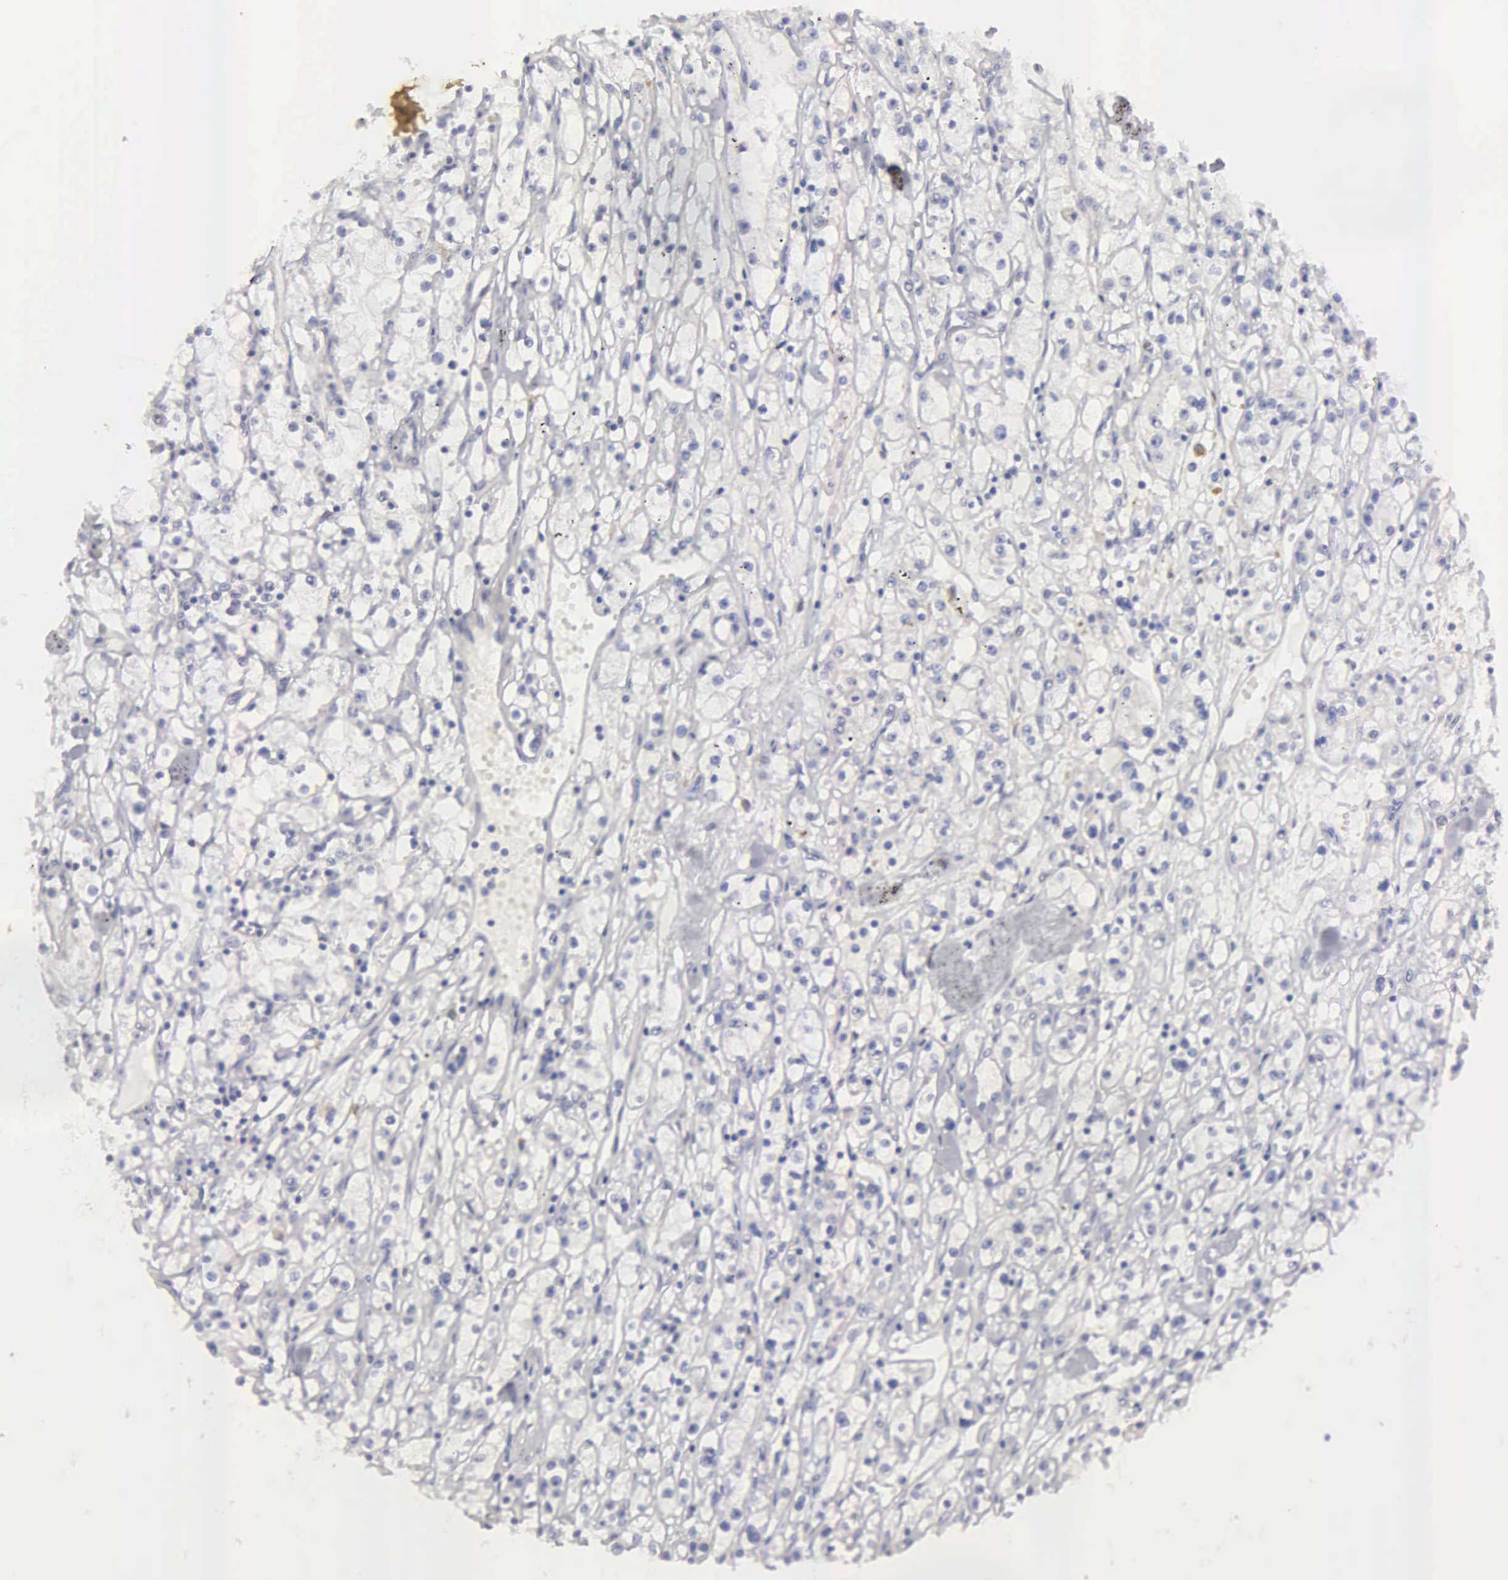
{"staining": {"intensity": "negative", "quantity": "none", "location": "none"}, "tissue": "renal cancer", "cell_type": "Tumor cells", "image_type": "cancer", "snomed": [{"axis": "morphology", "description": "Adenocarcinoma, NOS"}, {"axis": "topography", "description": "Kidney"}], "caption": "This is an IHC photomicrograph of human renal adenocarcinoma. There is no staining in tumor cells.", "gene": "CEP170B", "patient": {"sex": "male", "age": 56}}